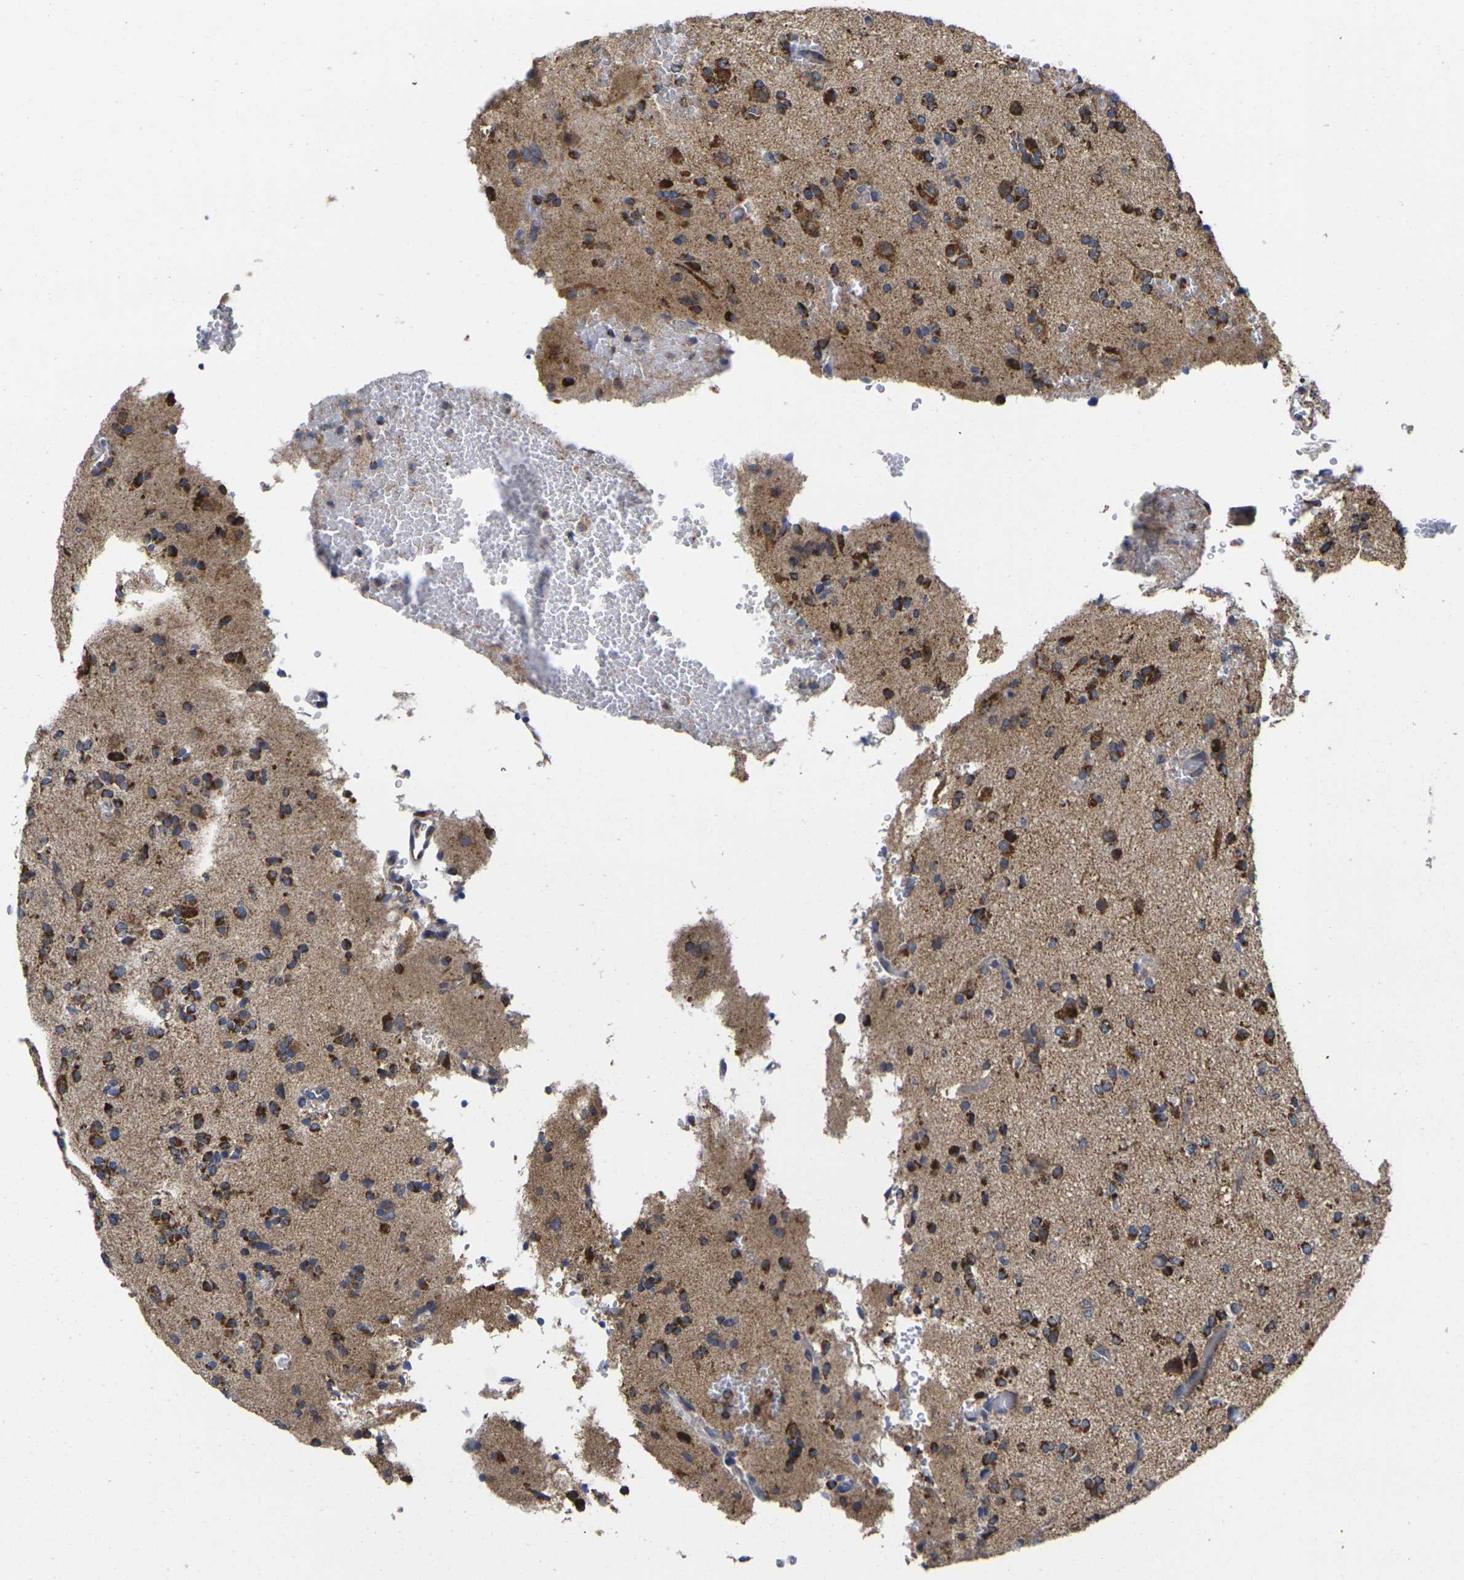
{"staining": {"intensity": "strong", "quantity": ">75%", "location": "cytoplasmic/membranous"}, "tissue": "glioma", "cell_type": "Tumor cells", "image_type": "cancer", "snomed": [{"axis": "morphology", "description": "Glioma, malignant, High grade"}, {"axis": "topography", "description": "Brain"}], "caption": "IHC (DAB (3,3'-diaminobenzidine)) staining of malignant high-grade glioma reveals strong cytoplasmic/membranous protein positivity in about >75% of tumor cells. (Brightfield microscopy of DAB IHC at high magnification).", "gene": "P2RY11", "patient": {"sex": "male", "age": 47}}